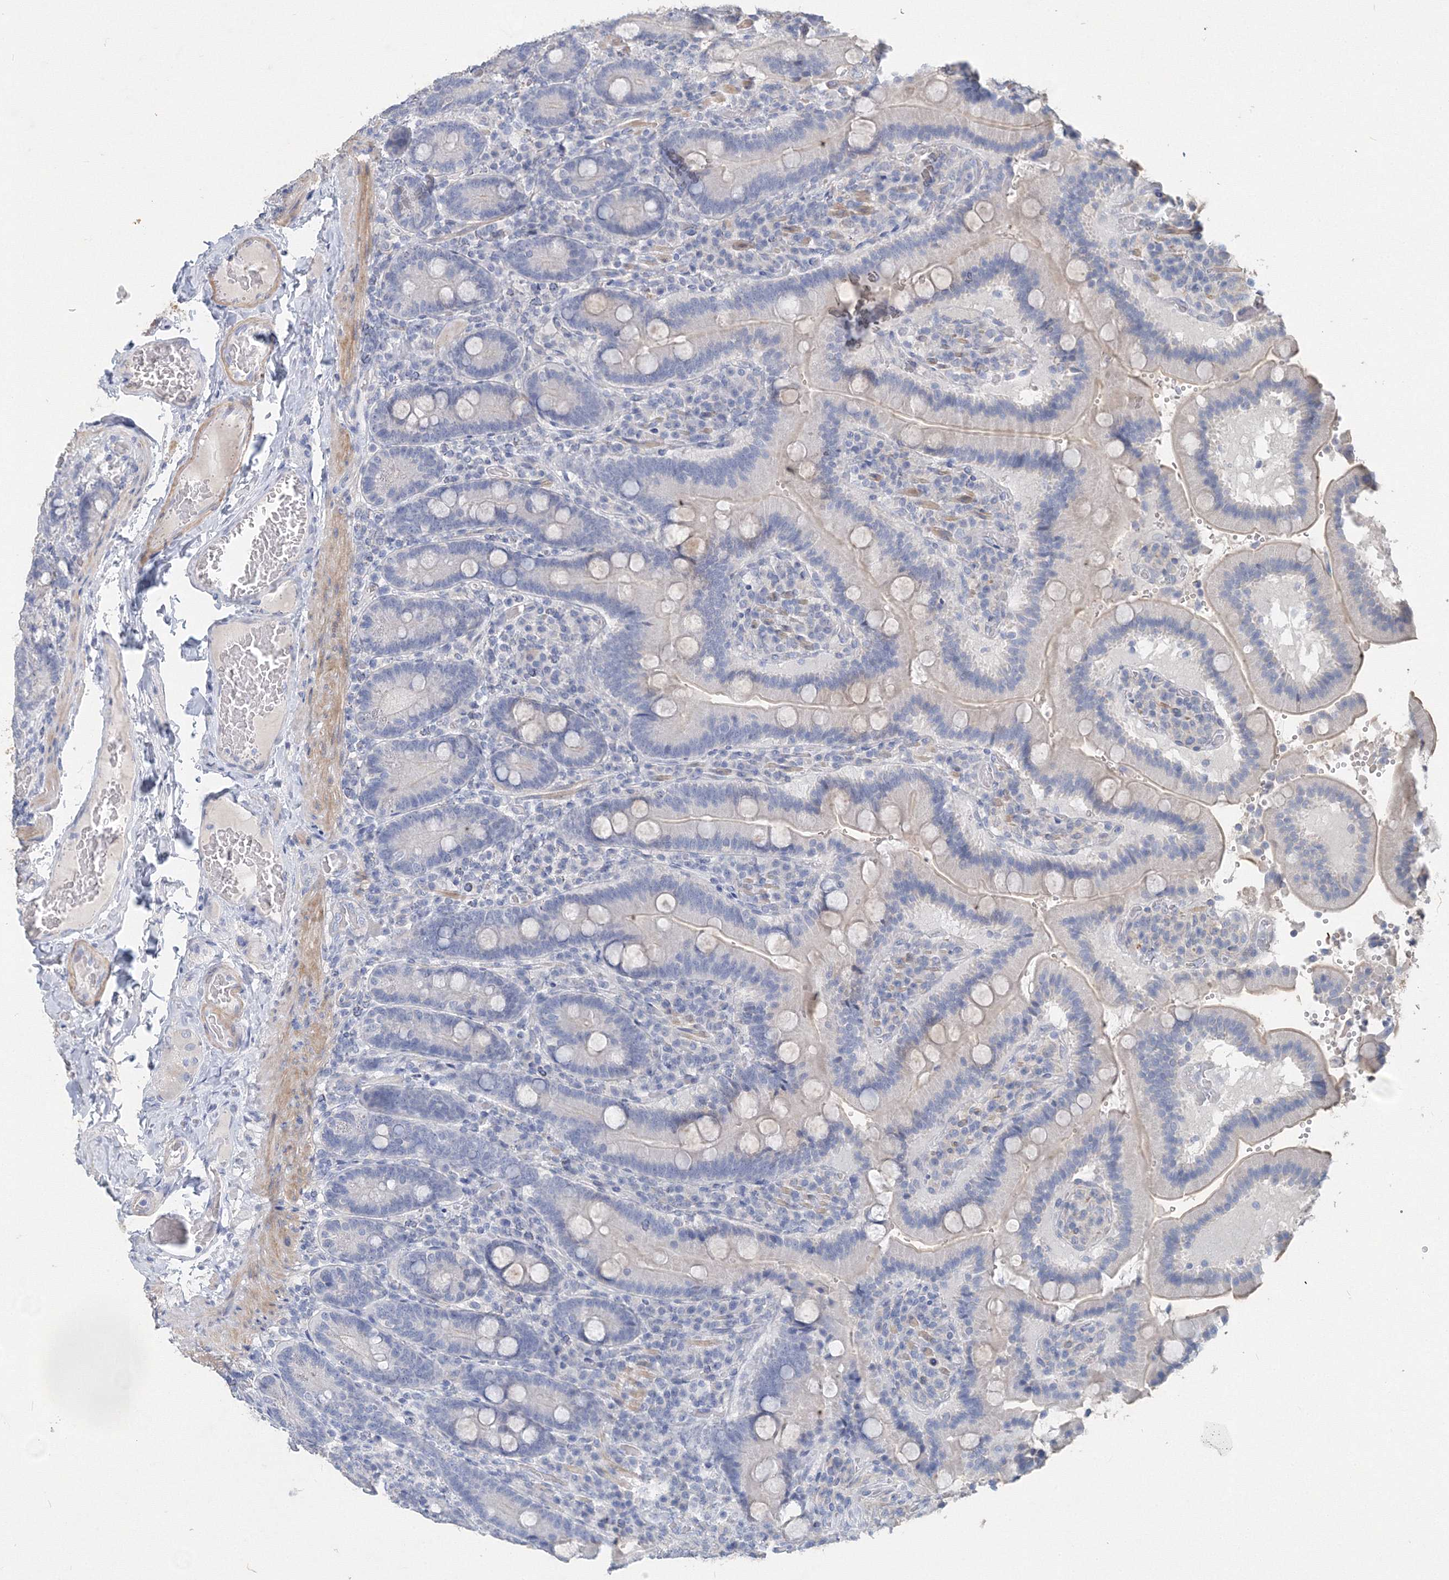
{"staining": {"intensity": "negative", "quantity": "none", "location": "none"}, "tissue": "duodenum", "cell_type": "Glandular cells", "image_type": "normal", "snomed": [{"axis": "morphology", "description": "Normal tissue, NOS"}, {"axis": "topography", "description": "Duodenum"}], "caption": "The image reveals no significant positivity in glandular cells of duodenum. (Immunohistochemistry (ihc), brightfield microscopy, high magnification).", "gene": "OSBPL6", "patient": {"sex": "female", "age": 62}}